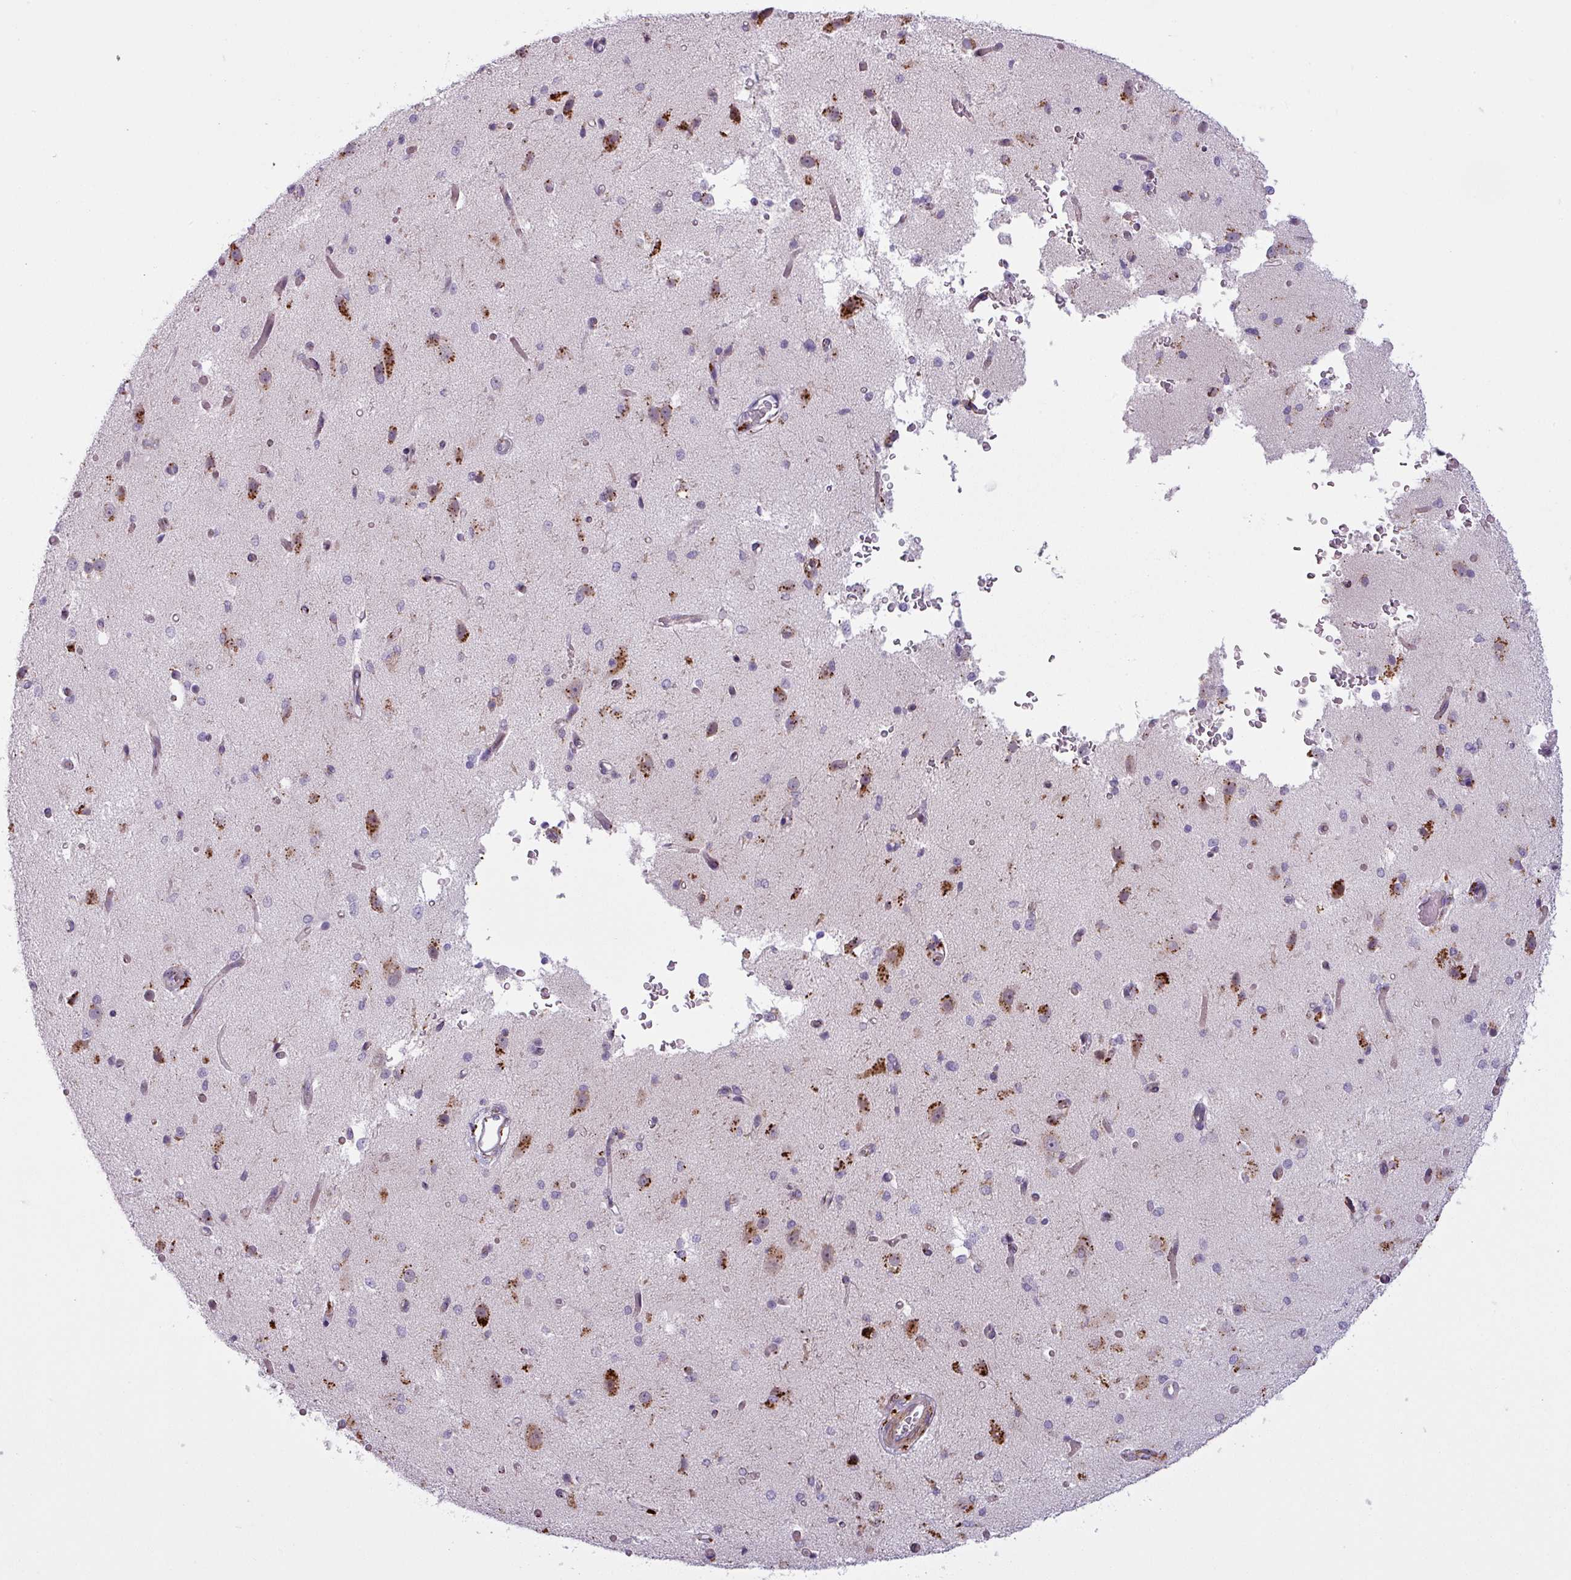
{"staining": {"intensity": "weak", "quantity": "25%-75%", "location": "cytoplasmic/membranous"}, "tissue": "cerebral cortex", "cell_type": "Endothelial cells", "image_type": "normal", "snomed": [{"axis": "morphology", "description": "Normal tissue, NOS"}, {"axis": "morphology", "description": "Inflammation, NOS"}, {"axis": "topography", "description": "Cerebral cortex"}], "caption": "Brown immunohistochemical staining in benign cerebral cortex shows weak cytoplasmic/membranous staining in about 25%-75% of endothelial cells.", "gene": "MAP7D2", "patient": {"sex": "male", "age": 6}}